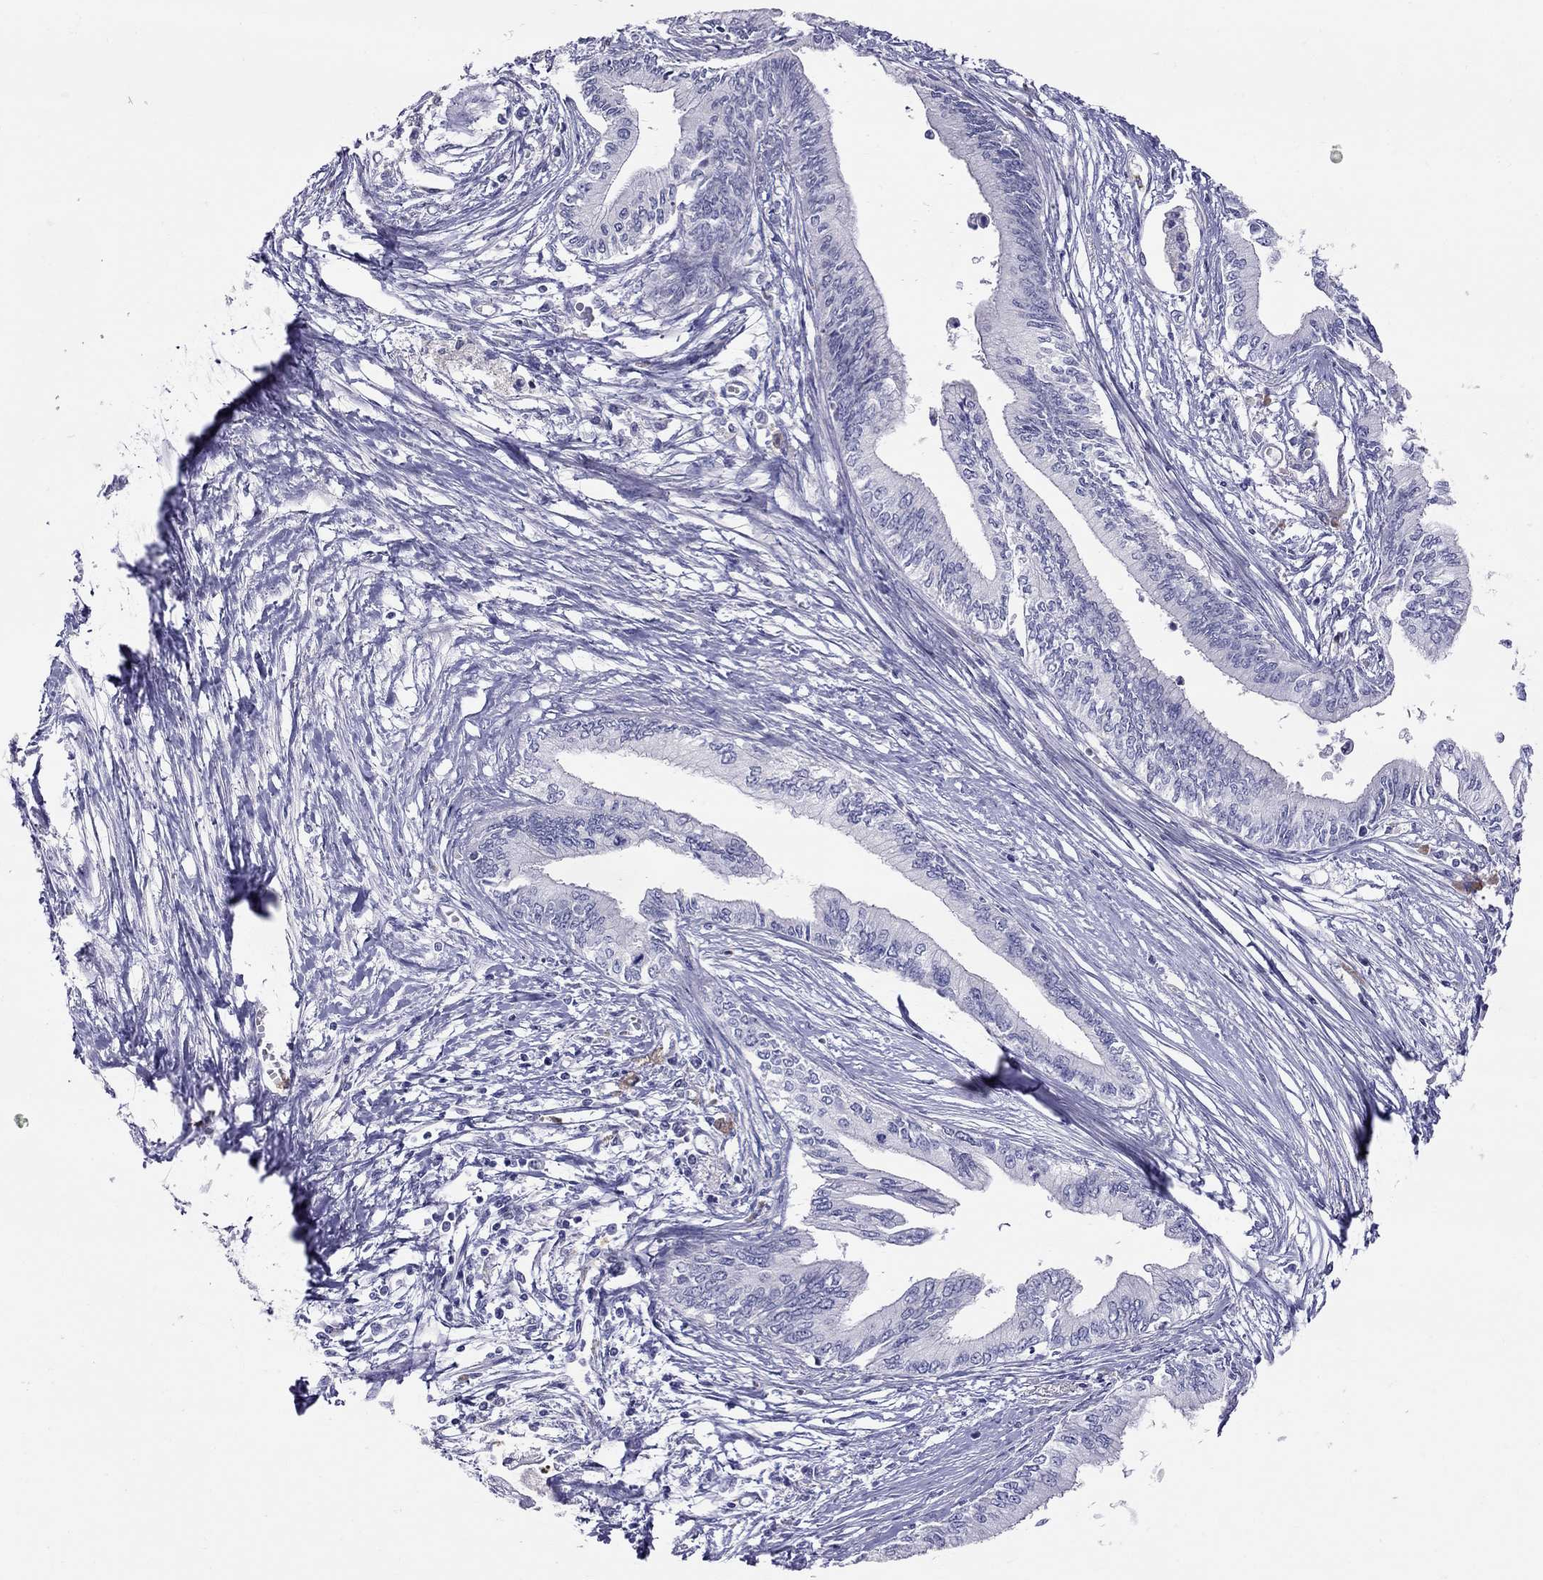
{"staining": {"intensity": "negative", "quantity": "none", "location": "none"}, "tissue": "pancreatic cancer", "cell_type": "Tumor cells", "image_type": "cancer", "snomed": [{"axis": "morphology", "description": "Adenocarcinoma, NOS"}, {"axis": "topography", "description": "Pancreas"}], "caption": "IHC micrograph of human adenocarcinoma (pancreatic) stained for a protein (brown), which shows no staining in tumor cells. Brightfield microscopy of IHC stained with DAB (brown) and hematoxylin (blue), captured at high magnification.", "gene": "SPINT4", "patient": {"sex": "female", "age": 61}}